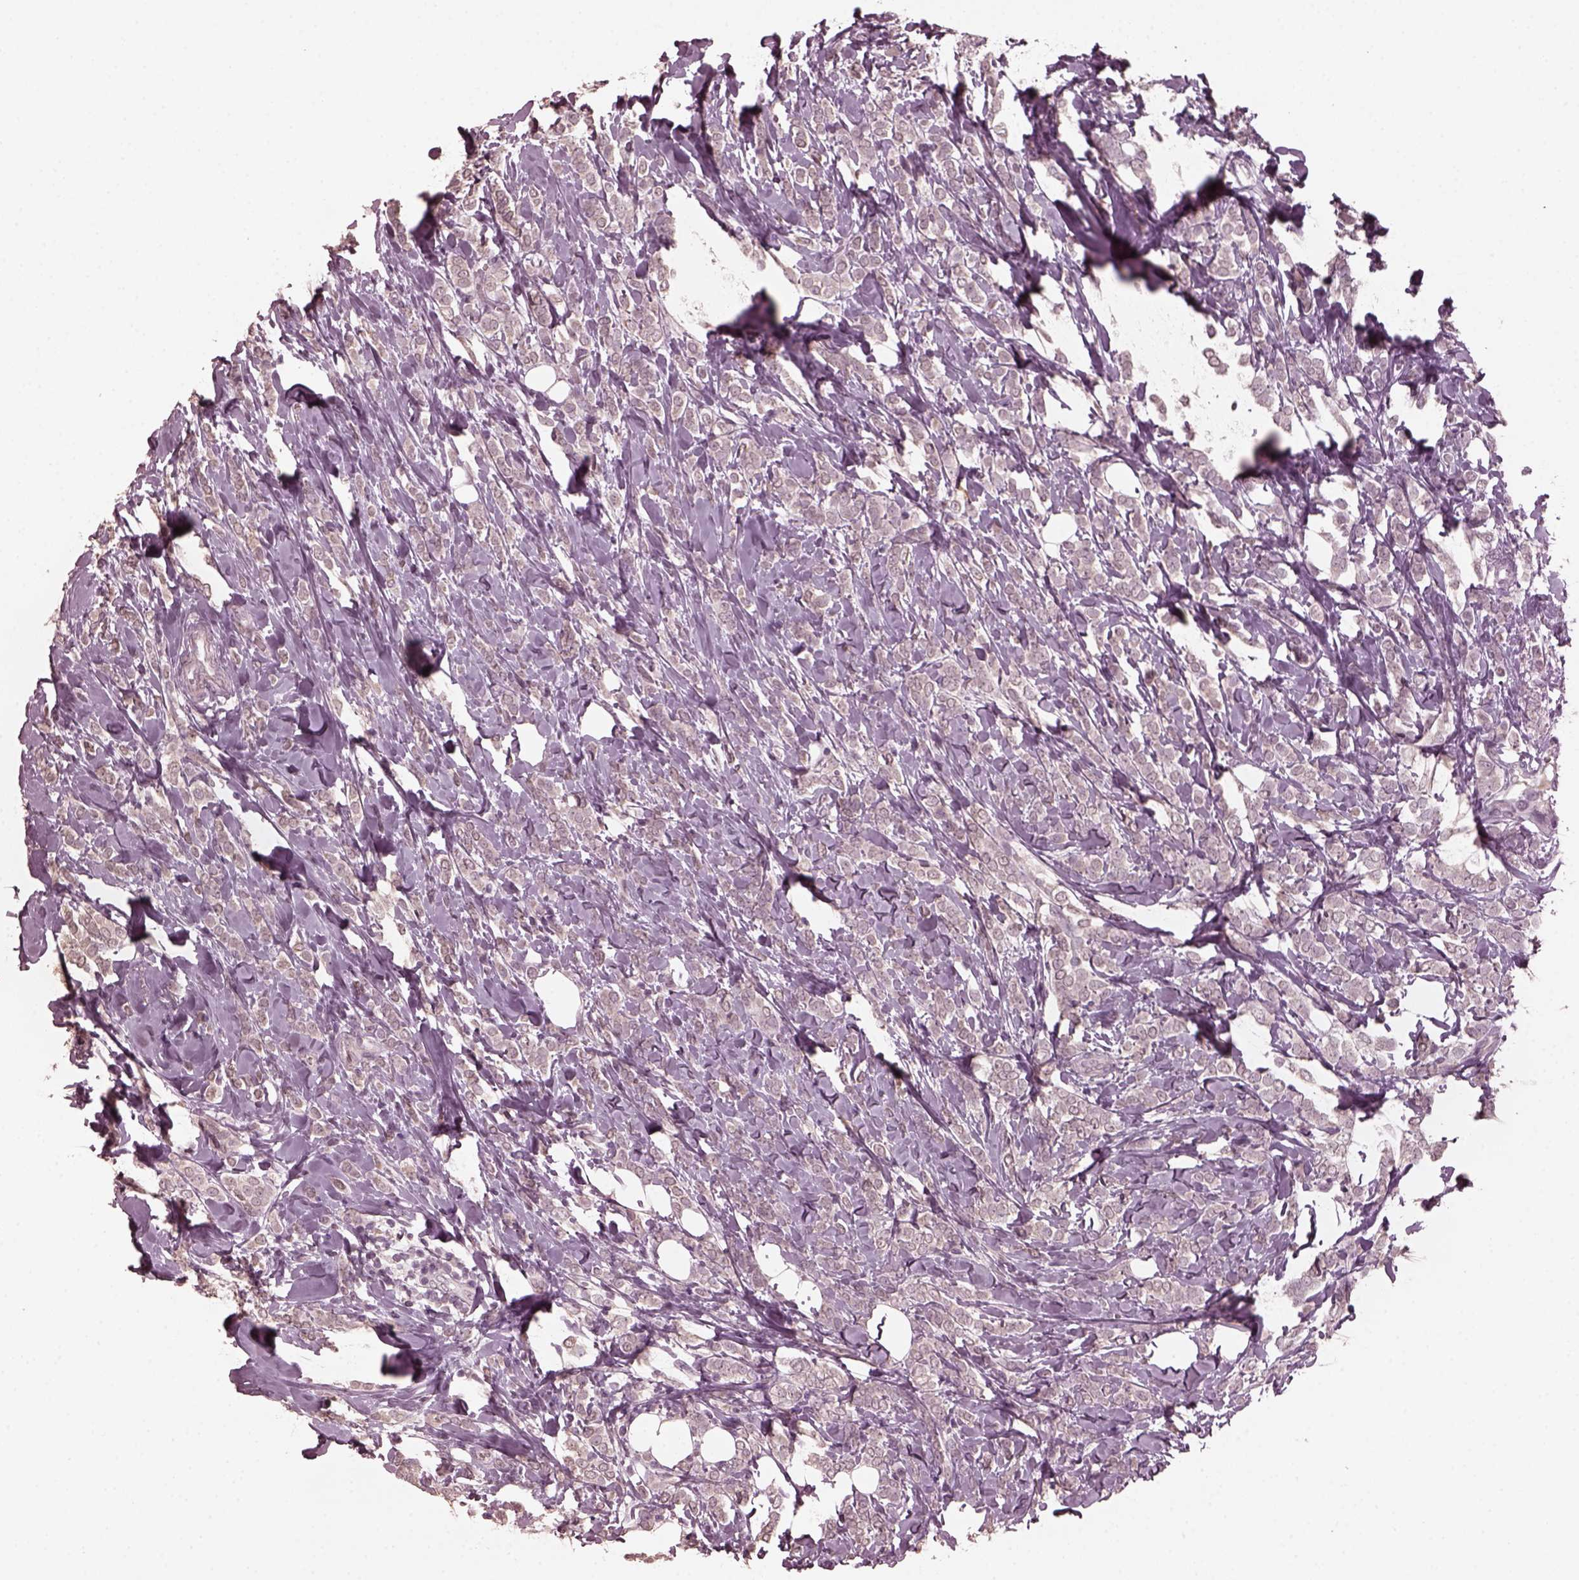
{"staining": {"intensity": "negative", "quantity": "none", "location": "none"}, "tissue": "breast cancer", "cell_type": "Tumor cells", "image_type": "cancer", "snomed": [{"axis": "morphology", "description": "Lobular carcinoma"}, {"axis": "topography", "description": "Breast"}], "caption": "Breast cancer (lobular carcinoma) was stained to show a protein in brown. There is no significant expression in tumor cells.", "gene": "KRT79", "patient": {"sex": "female", "age": 49}}